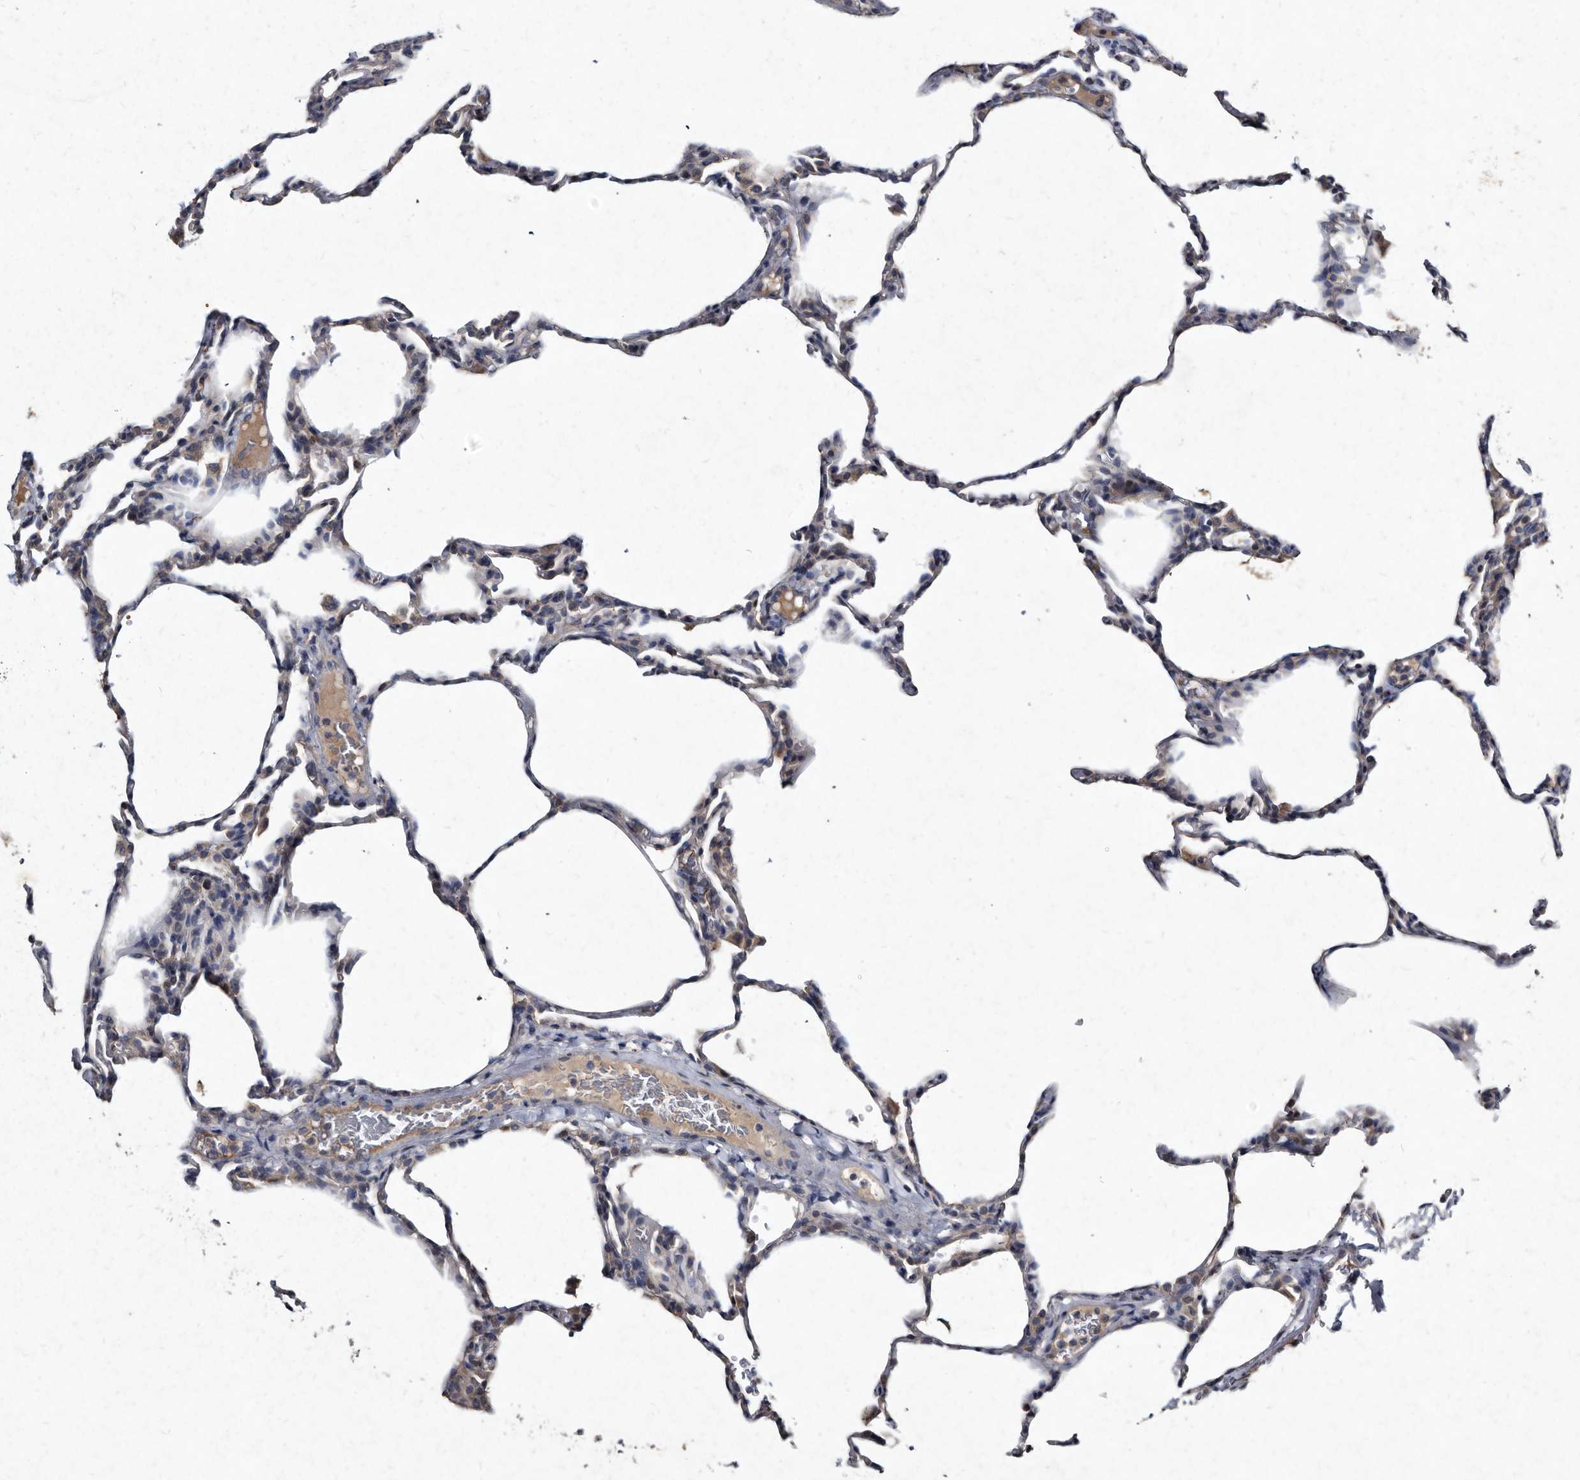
{"staining": {"intensity": "negative", "quantity": "none", "location": "none"}, "tissue": "lung", "cell_type": "Alveolar cells", "image_type": "normal", "snomed": [{"axis": "morphology", "description": "Normal tissue, NOS"}, {"axis": "topography", "description": "Lung"}], "caption": "IHC of benign lung exhibits no expression in alveolar cells. The staining was performed using DAB to visualize the protein expression in brown, while the nuclei were stained in blue with hematoxylin (Magnification: 20x).", "gene": "YPEL1", "patient": {"sex": "male", "age": 20}}